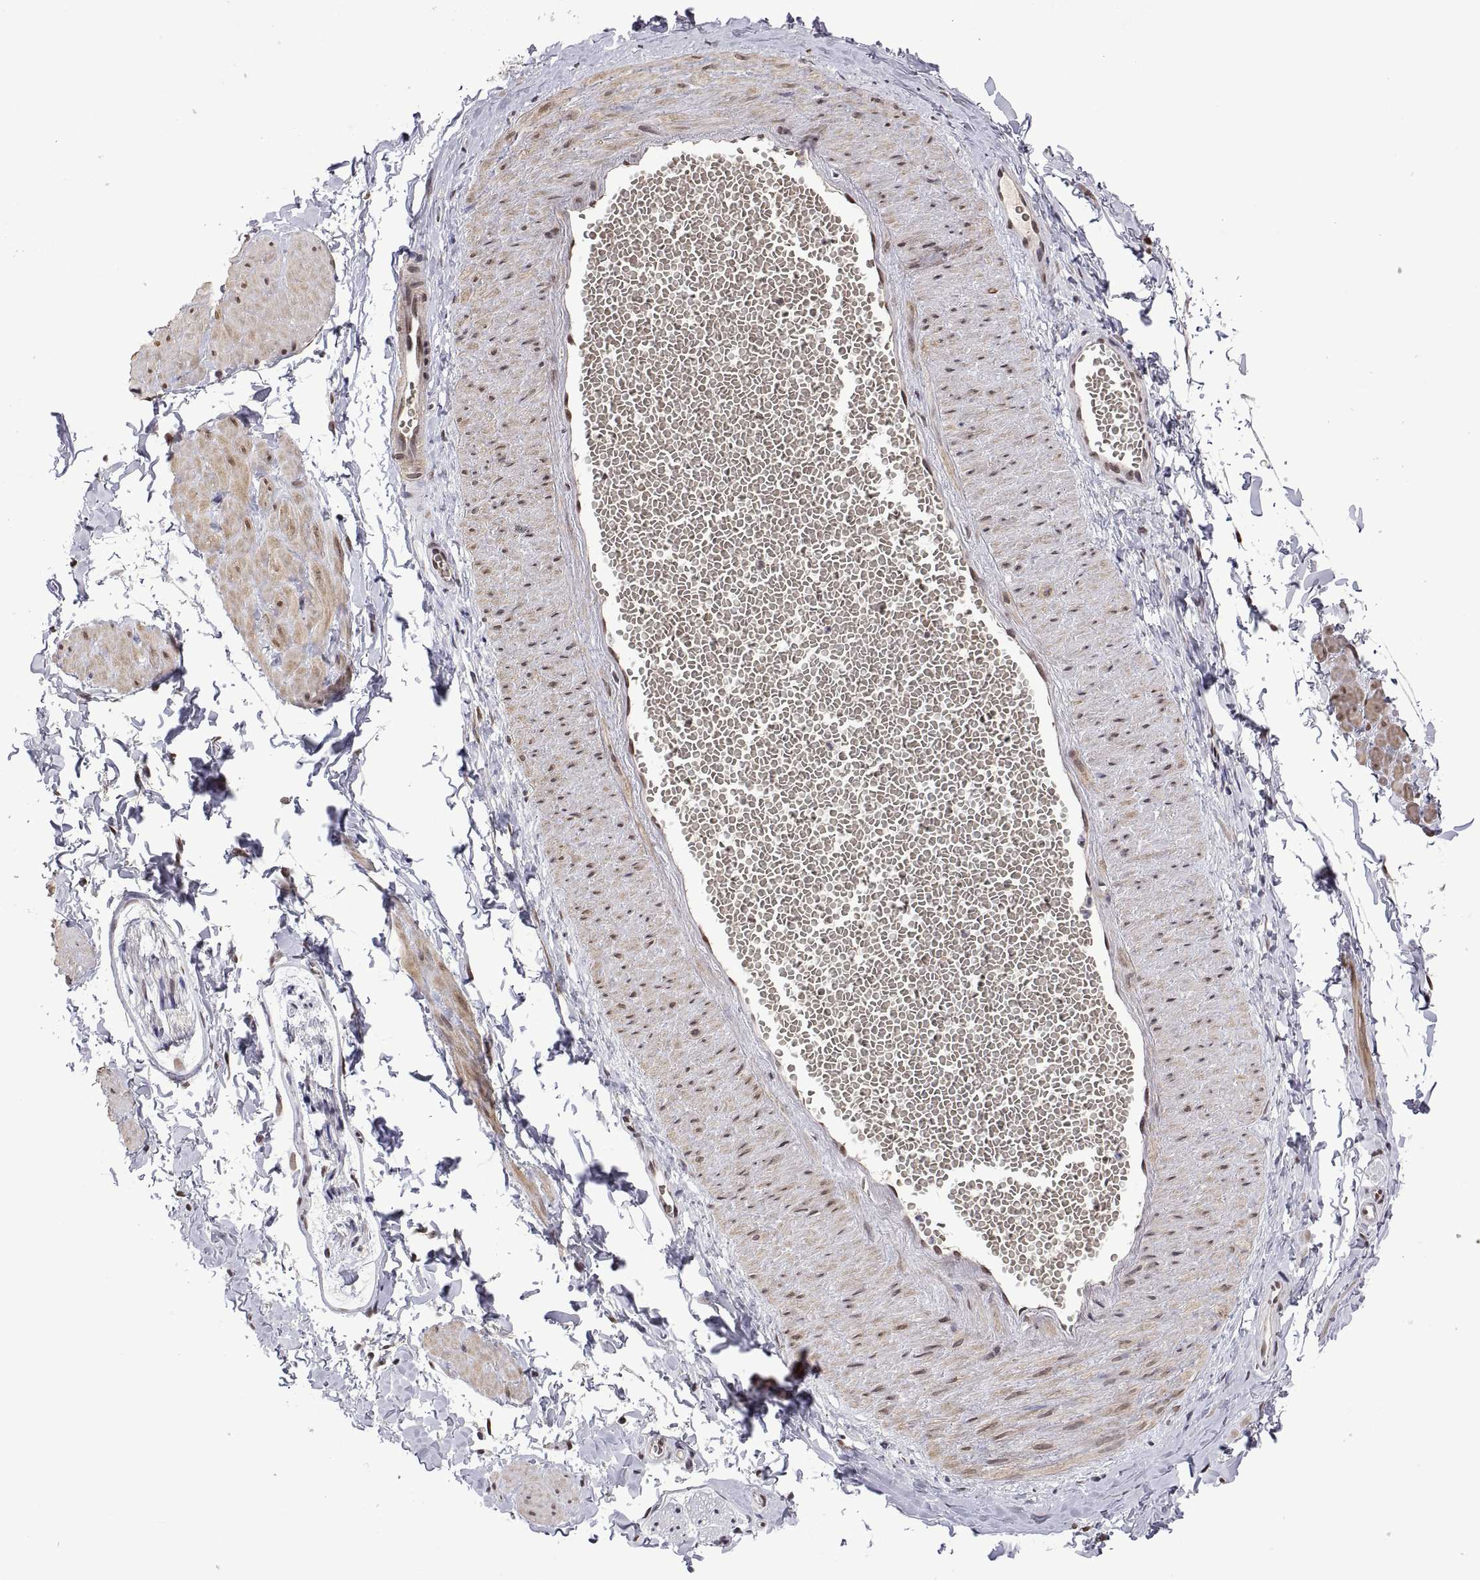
{"staining": {"intensity": "negative", "quantity": "none", "location": "none"}, "tissue": "adipose tissue", "cell_type": "Adipocytes", "image_type": "normal", "snomed": [{"axis": "morphology", "description": "Normal tissue, NOS"}, {"axis": "topography", "description": "Smooth muscle"}, {"axis": "topography", "description": "Peripheral nerve tissue"}], "caption": "IHC image of normal human adipose tissue stained for a protein (brown), which shows no staining in adipocytes.", "gene": "NR4A1", "patient": {"sex": "male", "age": 22}}